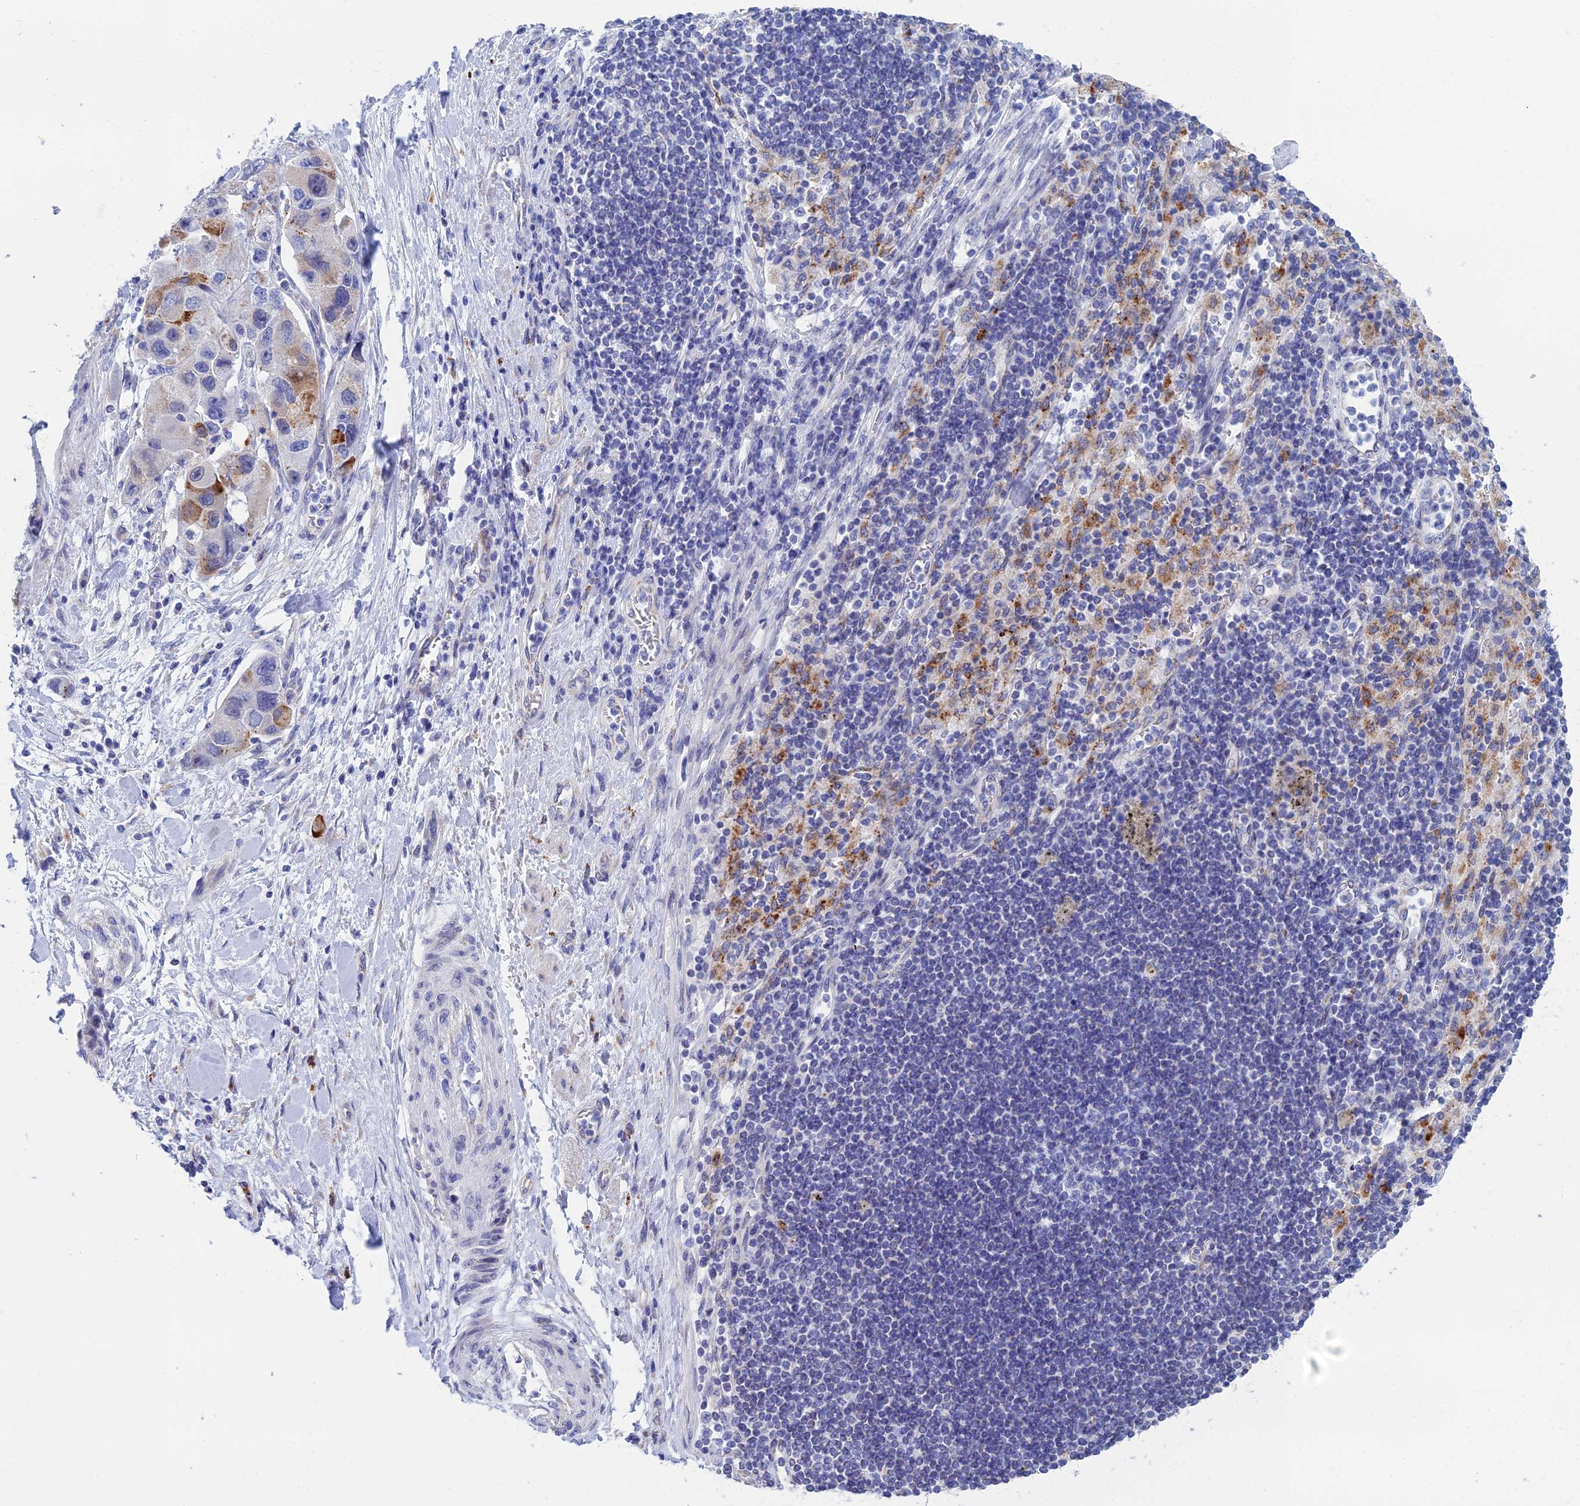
{"staining": {"intensity": "moderate", "quantity": "<25%", "location": "cytoplasmic/membranous"}, "tissue": "lung cancer", "cell_type": "Tumor cells", "image_type": "cancer", "snomed": [{"axis": "morphology", "description": "Adenocarcinoma, NOS"}, {"axis": "topography", "description": "Lung"}], "caption": "Protein expression analysis of lung adenocarcinoma exhibits moderate cytoplasmic/membranous positivity in about <25% of tumor cells.", "gene": "CFAP210", "patient": {"sex": "female", "age": 54}}